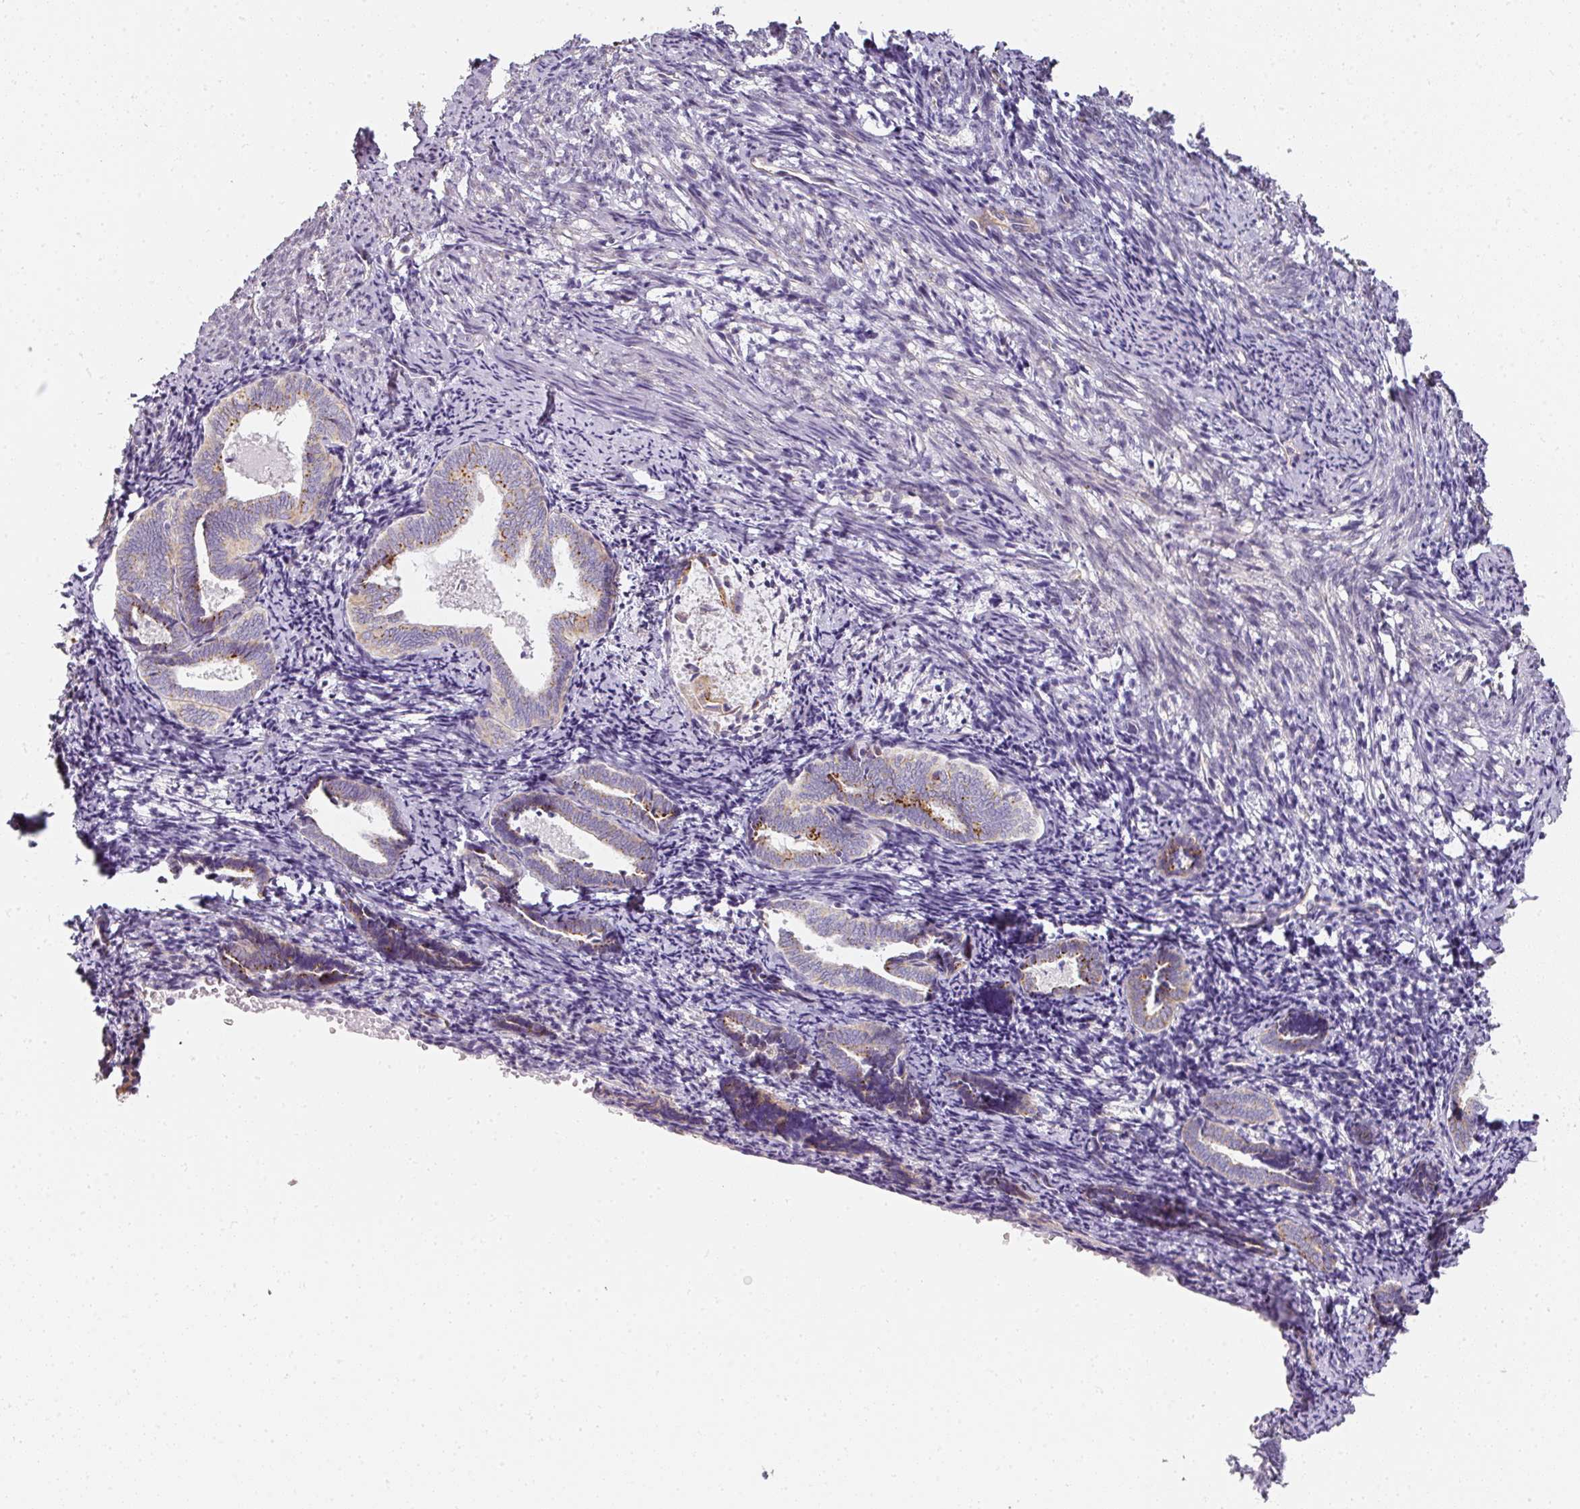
{"staining": {"intensity": "moderate", "quantity": "<25%", "location": "cytoplasmic/membranous"}, "tissue": "endometrium", "cell_type": "Cells in endometrial stroma", "image_type": "normal", "snomed": [{"axis": "morphology", "description": "Normal tissue, NOS"}, {"axis": "topography", "description": "Endometrium"}], "caption": "DAB (3,3'-diaminobenzidine) immunohistochemical staining of unremarkable endometrium displays moderate cytoplasmic/membranous protein expression in about <25% of cells in endometrial stroma.", "gene": "ATP8B2", "patient": {"sex": "female", "age": 54}}